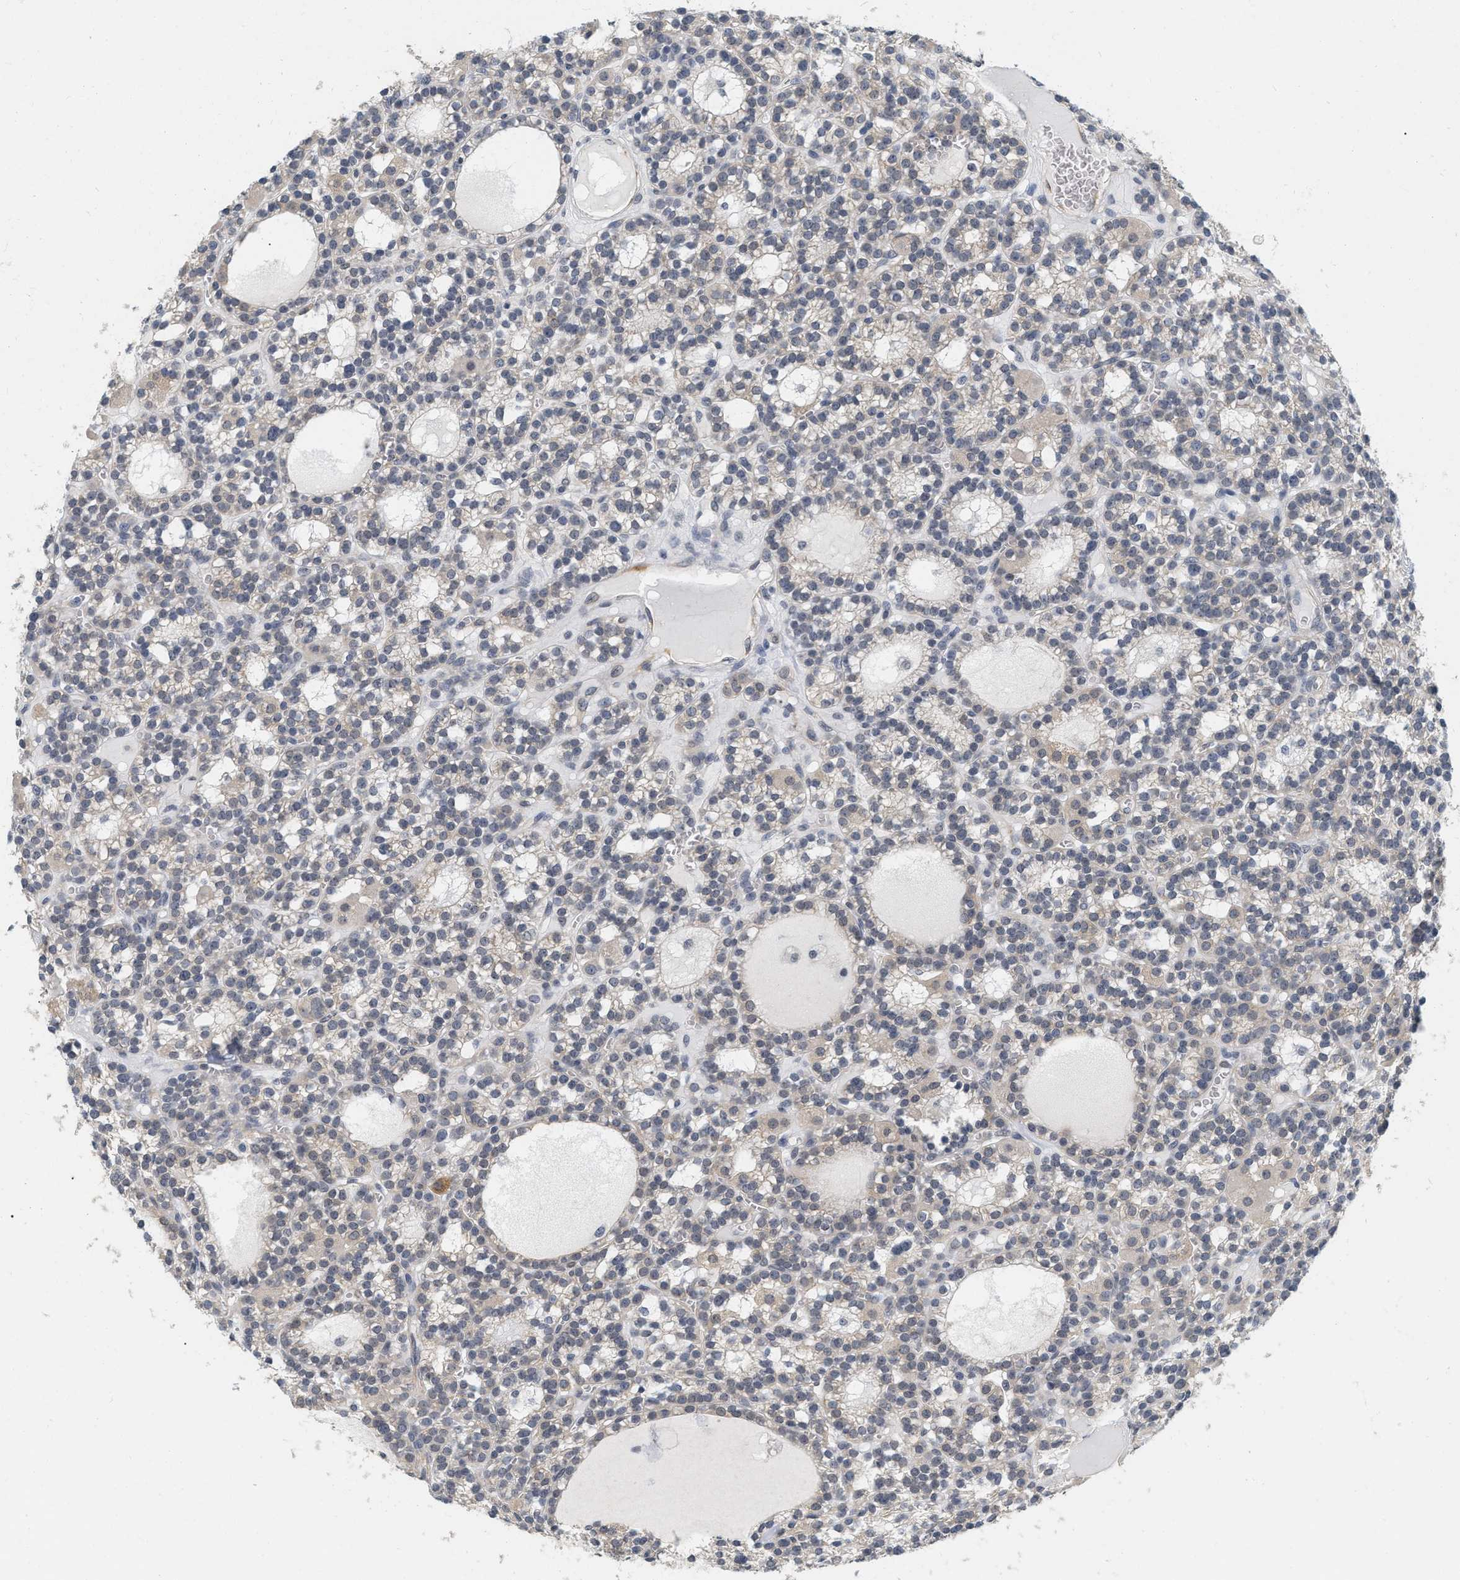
{"staining": {"intensity": "negative", "quantity": "none", "location": "none"}, "tissue": "parathyroid gland", "cell_type": "Glandular cells", "image_type": "normal", "snomed": [{"axis": "morphology", "description": "Normal tissue, NOS"}, {"axis": "morphology", "description": "Adenoma, NOS"}, {"axis": "topography", "description": "Parathyroid gland"}], "caption": "DAB (3,3'-diaminobenzidine) immunohistochemical staining of unremarkable human parathyroid gland exhibits no significant positivity in glandular cells.", "gene": "RUVBL1", "patient": {"sex": "female", "age": 58}}